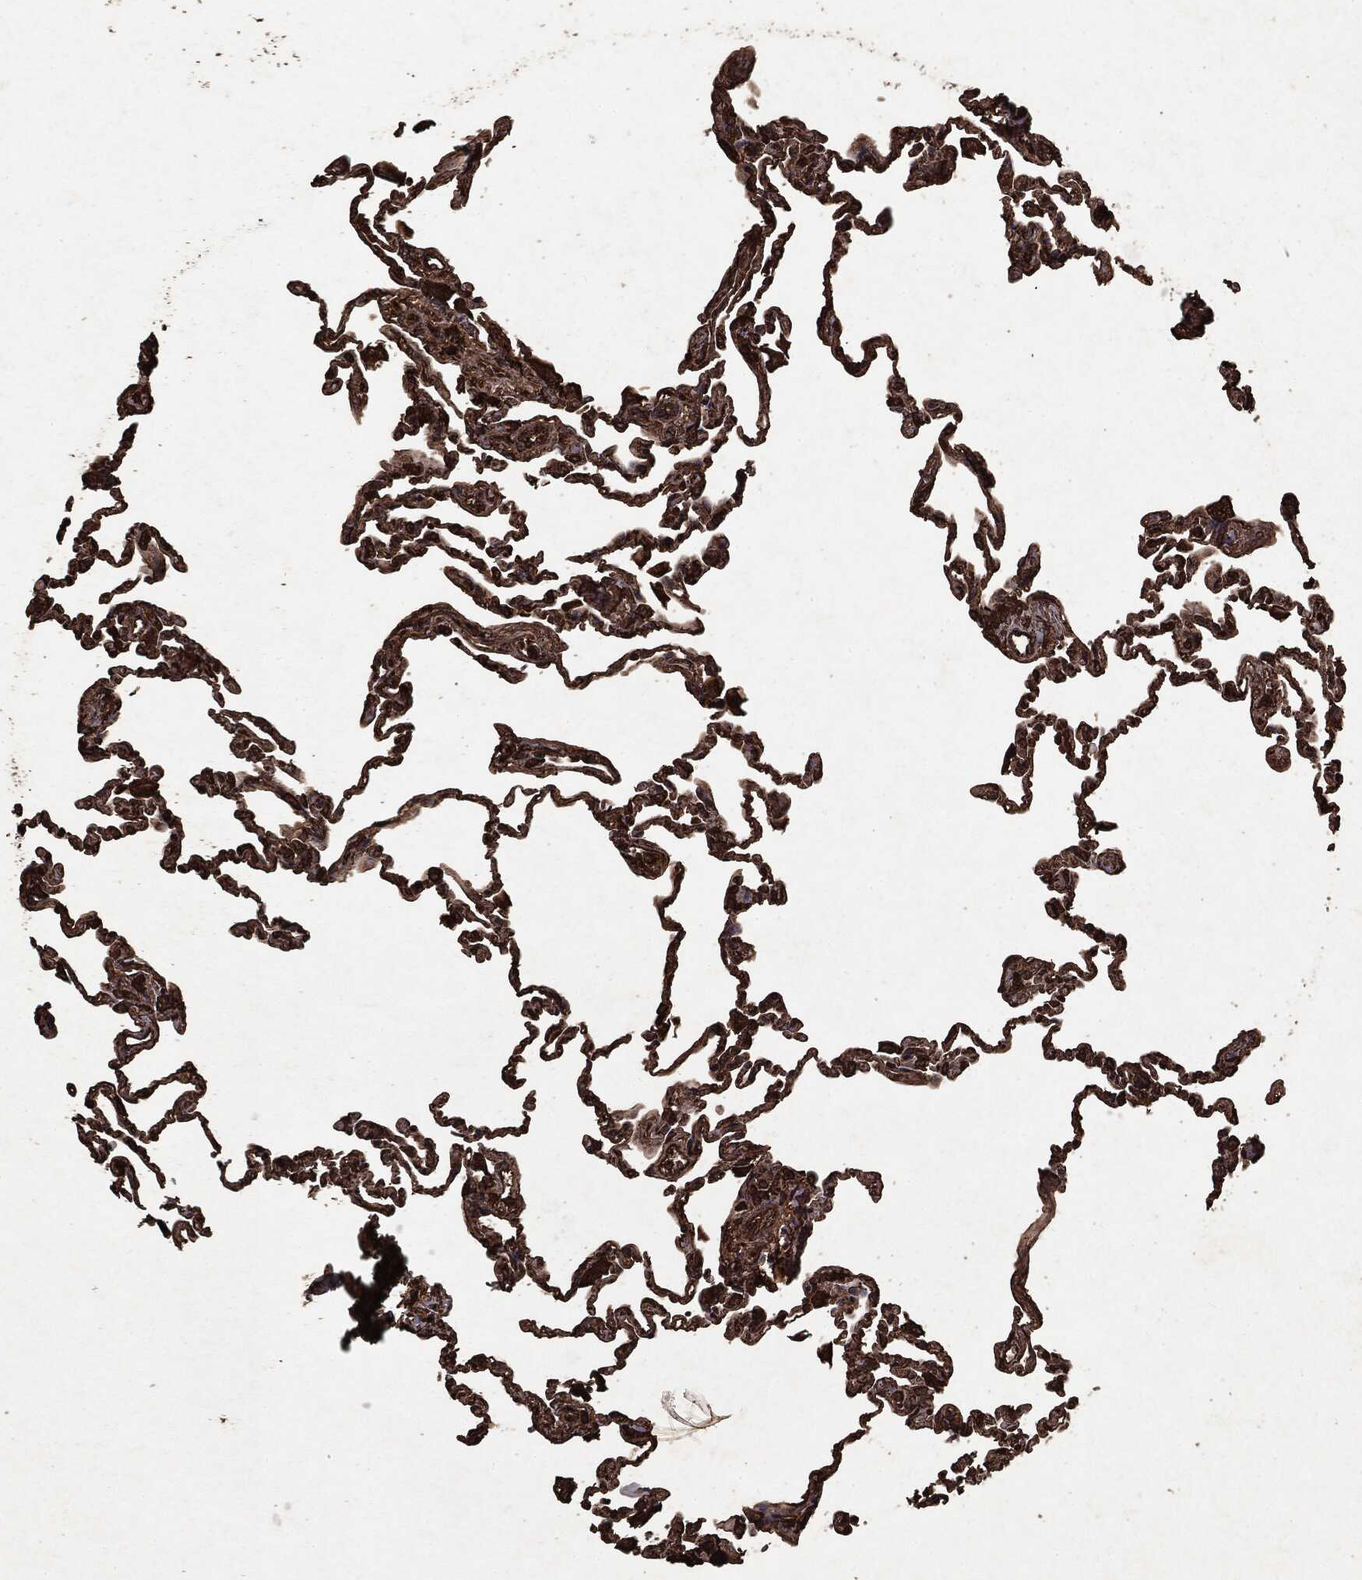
{"staining": {"intensity": "strong", "quantity": ">75%", "location": "cytoplasmic/membranous"}, "tissue": "lung", "cell_type": "Alveolar cells", "image_type": "normal", "snomed": [{"axis": "morphology", "description": "Normal tissue, NOS"}, {"axis": "topography", "description": "Lung"}], "caption": "Protein staining of unremarkable lung exhibits strong cytoplasmic/membranous expression in approximately >75% of alveolar cells.", "gene": "ARAF", "patient": {"sex": "female", "age": 57}}